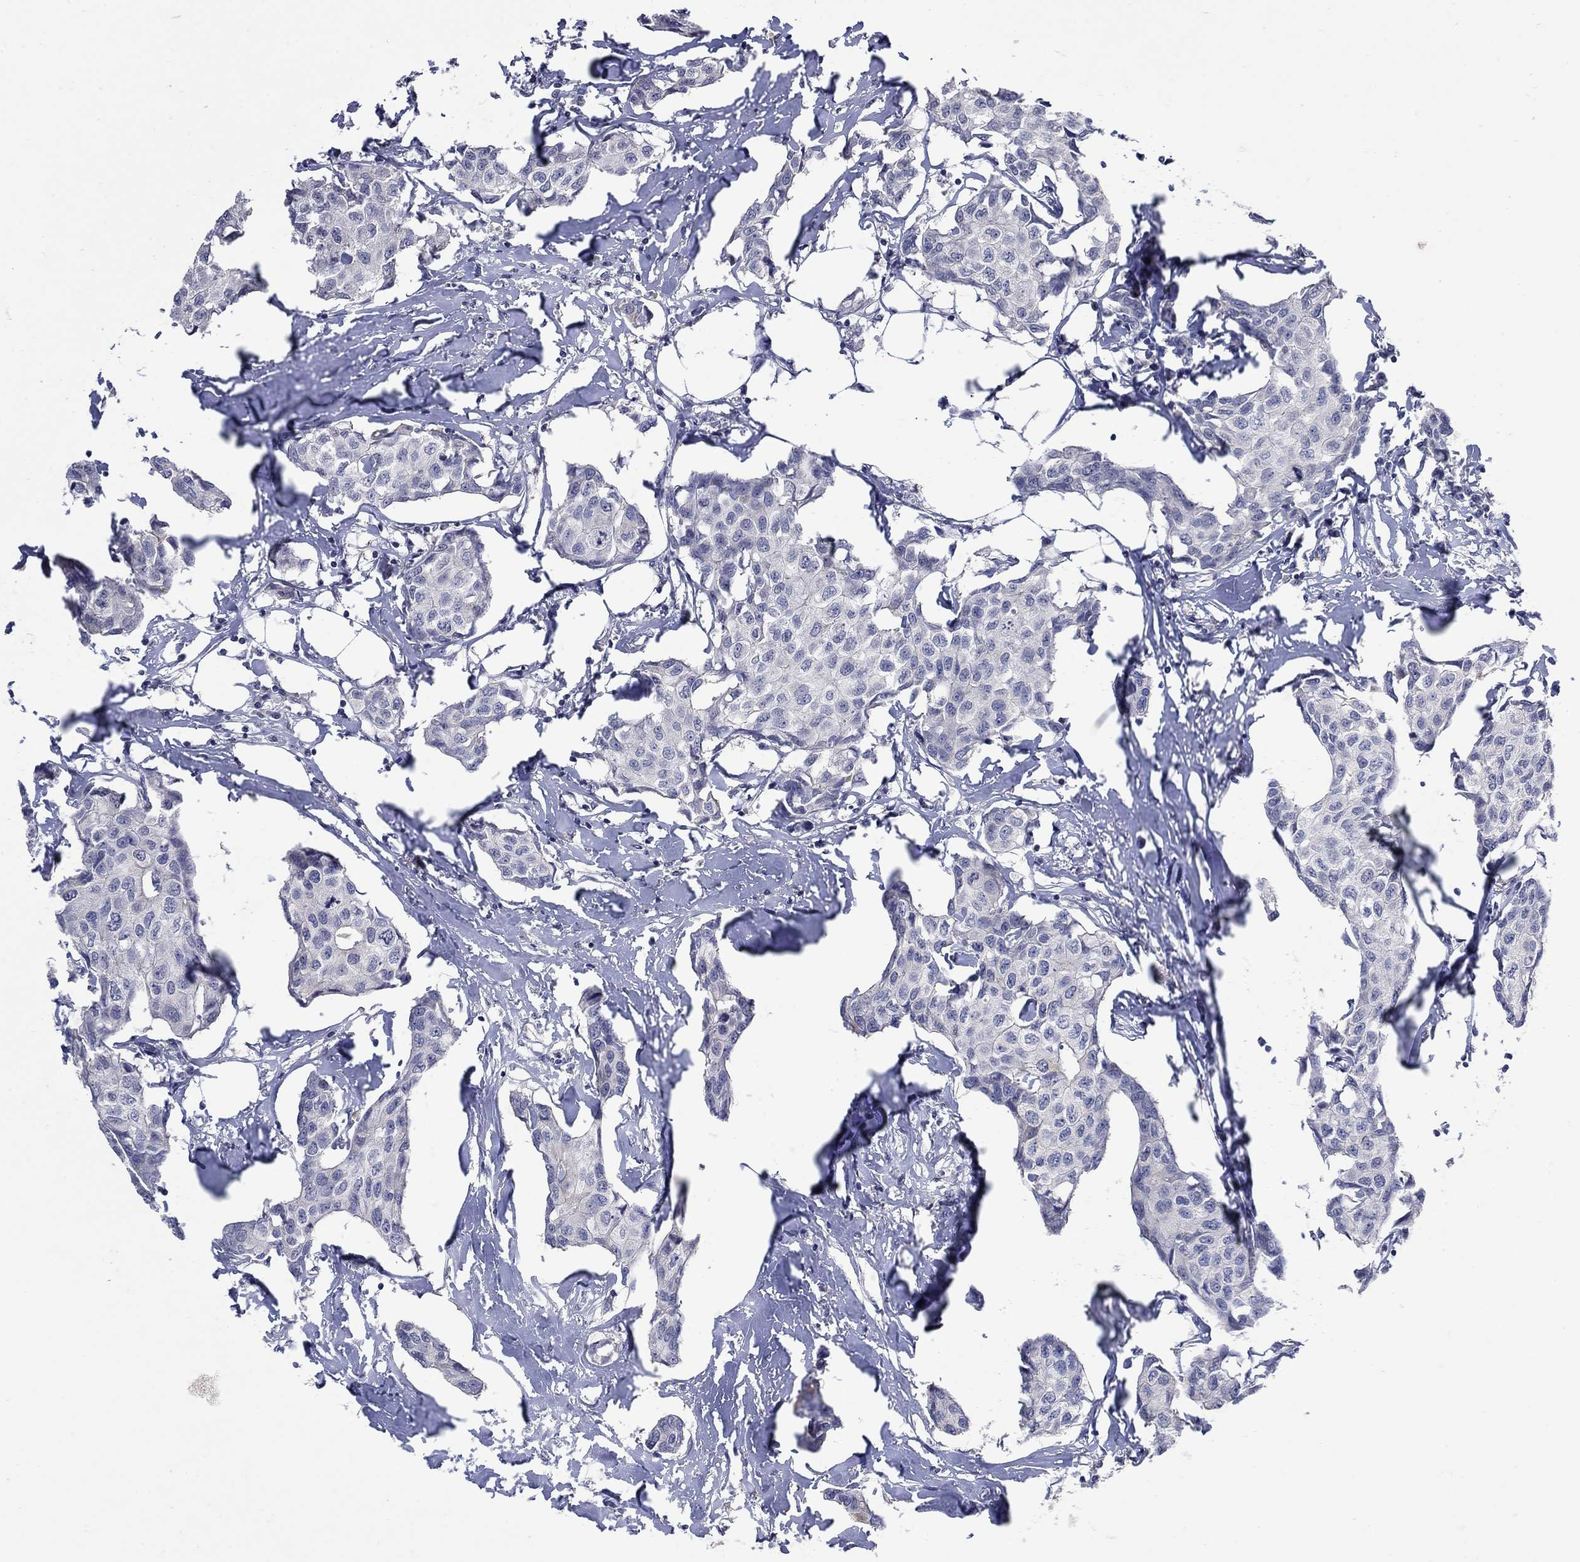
{"staining": {"intensity": "negative", "quantity": "none", "location": "none"}, "tissue": "breast cancer", "cell_type": "Tumor cells", "image_type": "cancer", "snomed": [{"axis": "morphology", "description": "Duct carcinoma"}, {"axis": "topography", "description": "Breast"}], "caption": "DAB (3,3'-diaminobenzidine) immunohistochemical staining of human infiltrating ductal carcinoma (breast) displays no significant staining in tumor cells.", "gene": "CETN1", "patient": {"sex": "female", "age": 80}}